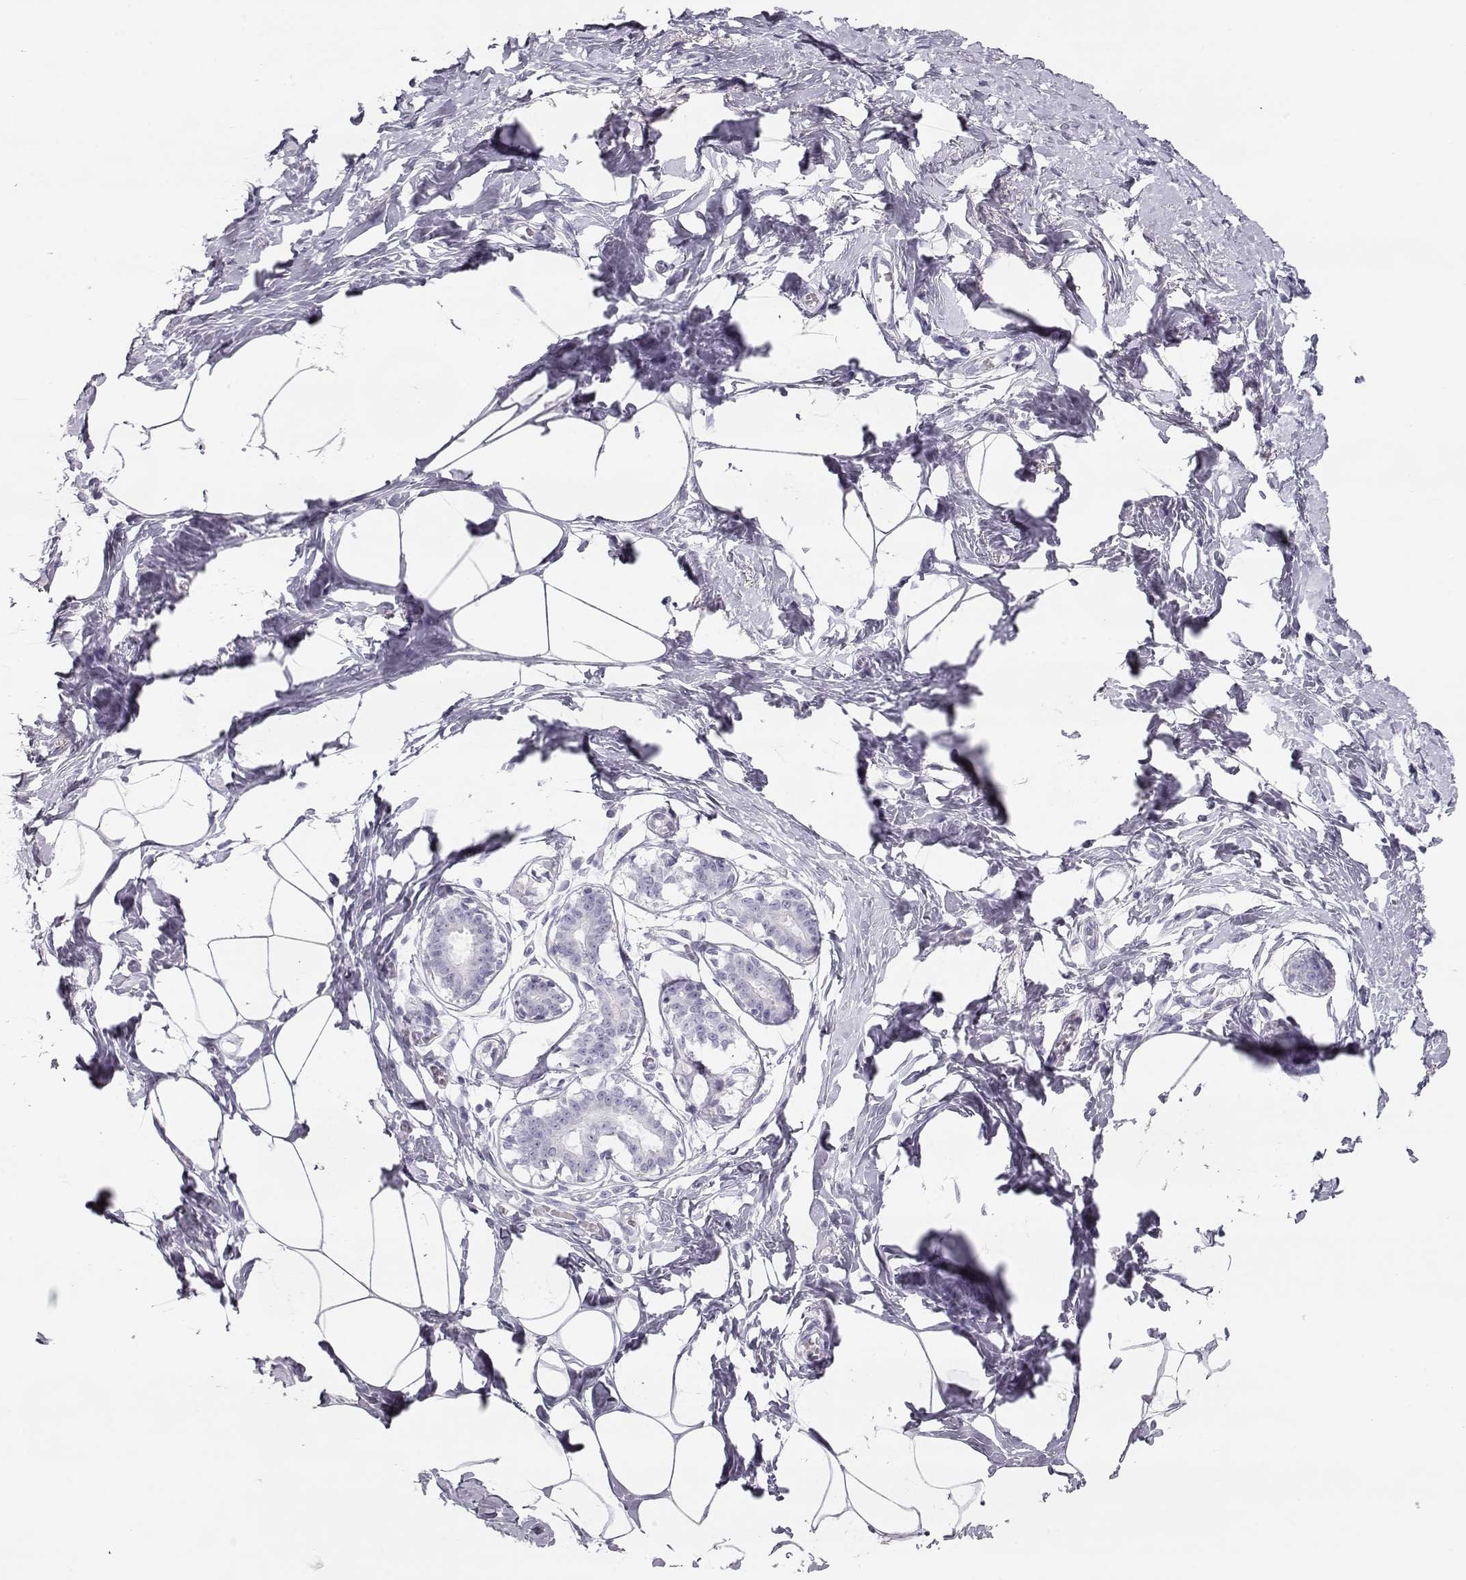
{"staining": {"intensity": "negative", "quantity": "none", "location": "none"}, "tissue": "breast", "cell_type": "Adipocytes", "image_type": "normal", "snomed": [{"axis": "morphology", "description": "Normal tissue, NOS"}, {"axis": "morphology", "description": "Lobular carcinoma, in situ"}, {"axis": "topography", "description": "Breast"}], "caption": "This histopathology image is of benign breast stained with IHC to label a protein in brown with the nuclei are counter-stained blue. There is no positivity in adipocytes. (DAB immunohistochemistry visualized using brightfield microscopy, high magnification).", "gene": "MIP", "patient": {"sex": "female", "age": 35}}